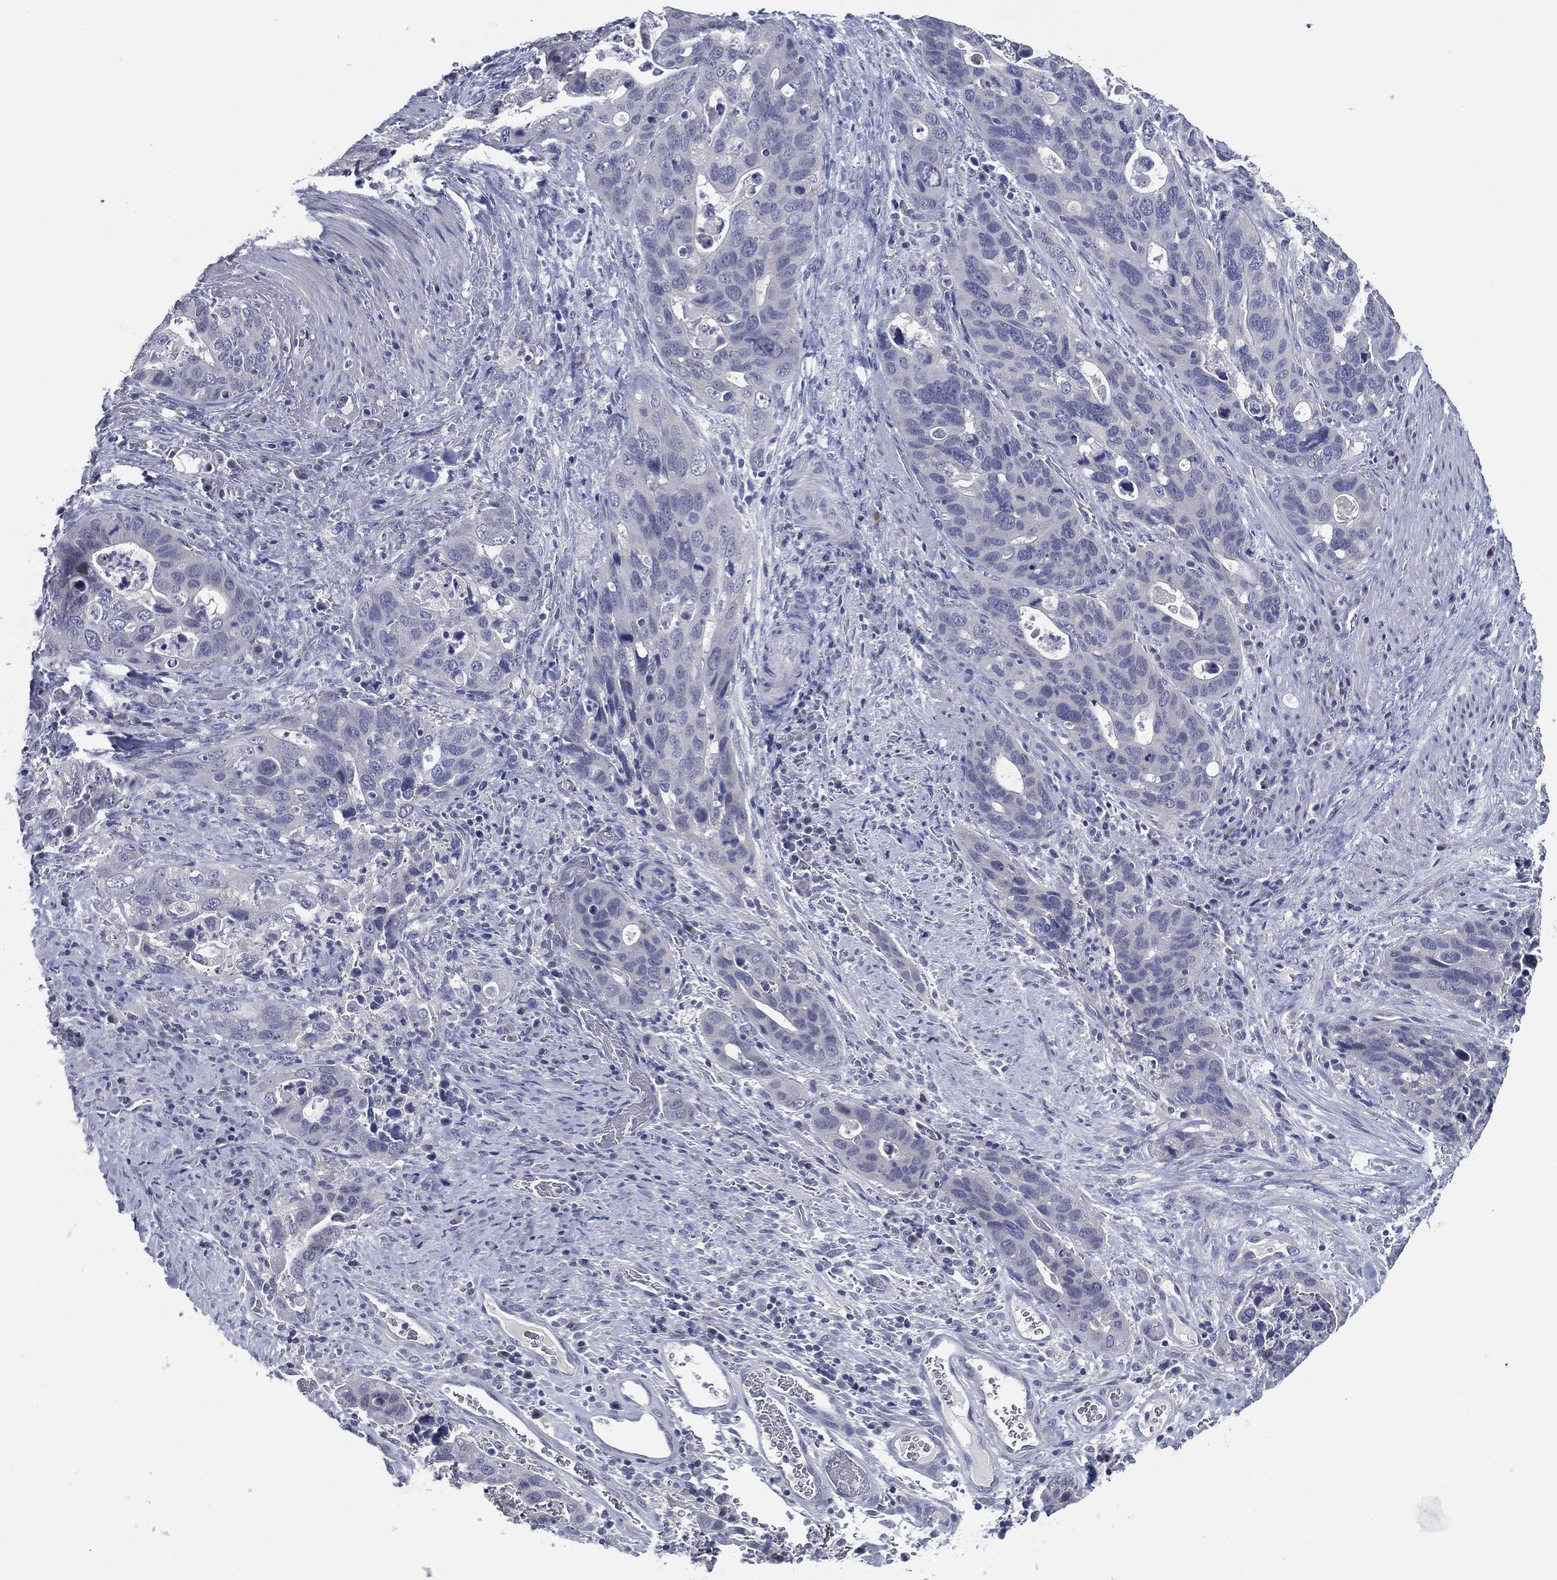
{"staining": {"intensity": "negative", "quantity": "none", "location": "none"}, "tissue": "stomach cancer", "cell_type": "Tumor cells", "image_type": "cancer", "snomed": [{"axis": "morphology", "description": "Adenocarcinoma, NOS"}, {"axis": "topography", "description": "Stomach"}], "caption": "DAB (3,3'-diaminobenzidine) immunohistochemical staining of stomach cancer reveals no significant staining in tumor cells.", "gene": "SLC13A4", "patient": {"sex": "male", "age": 54}}